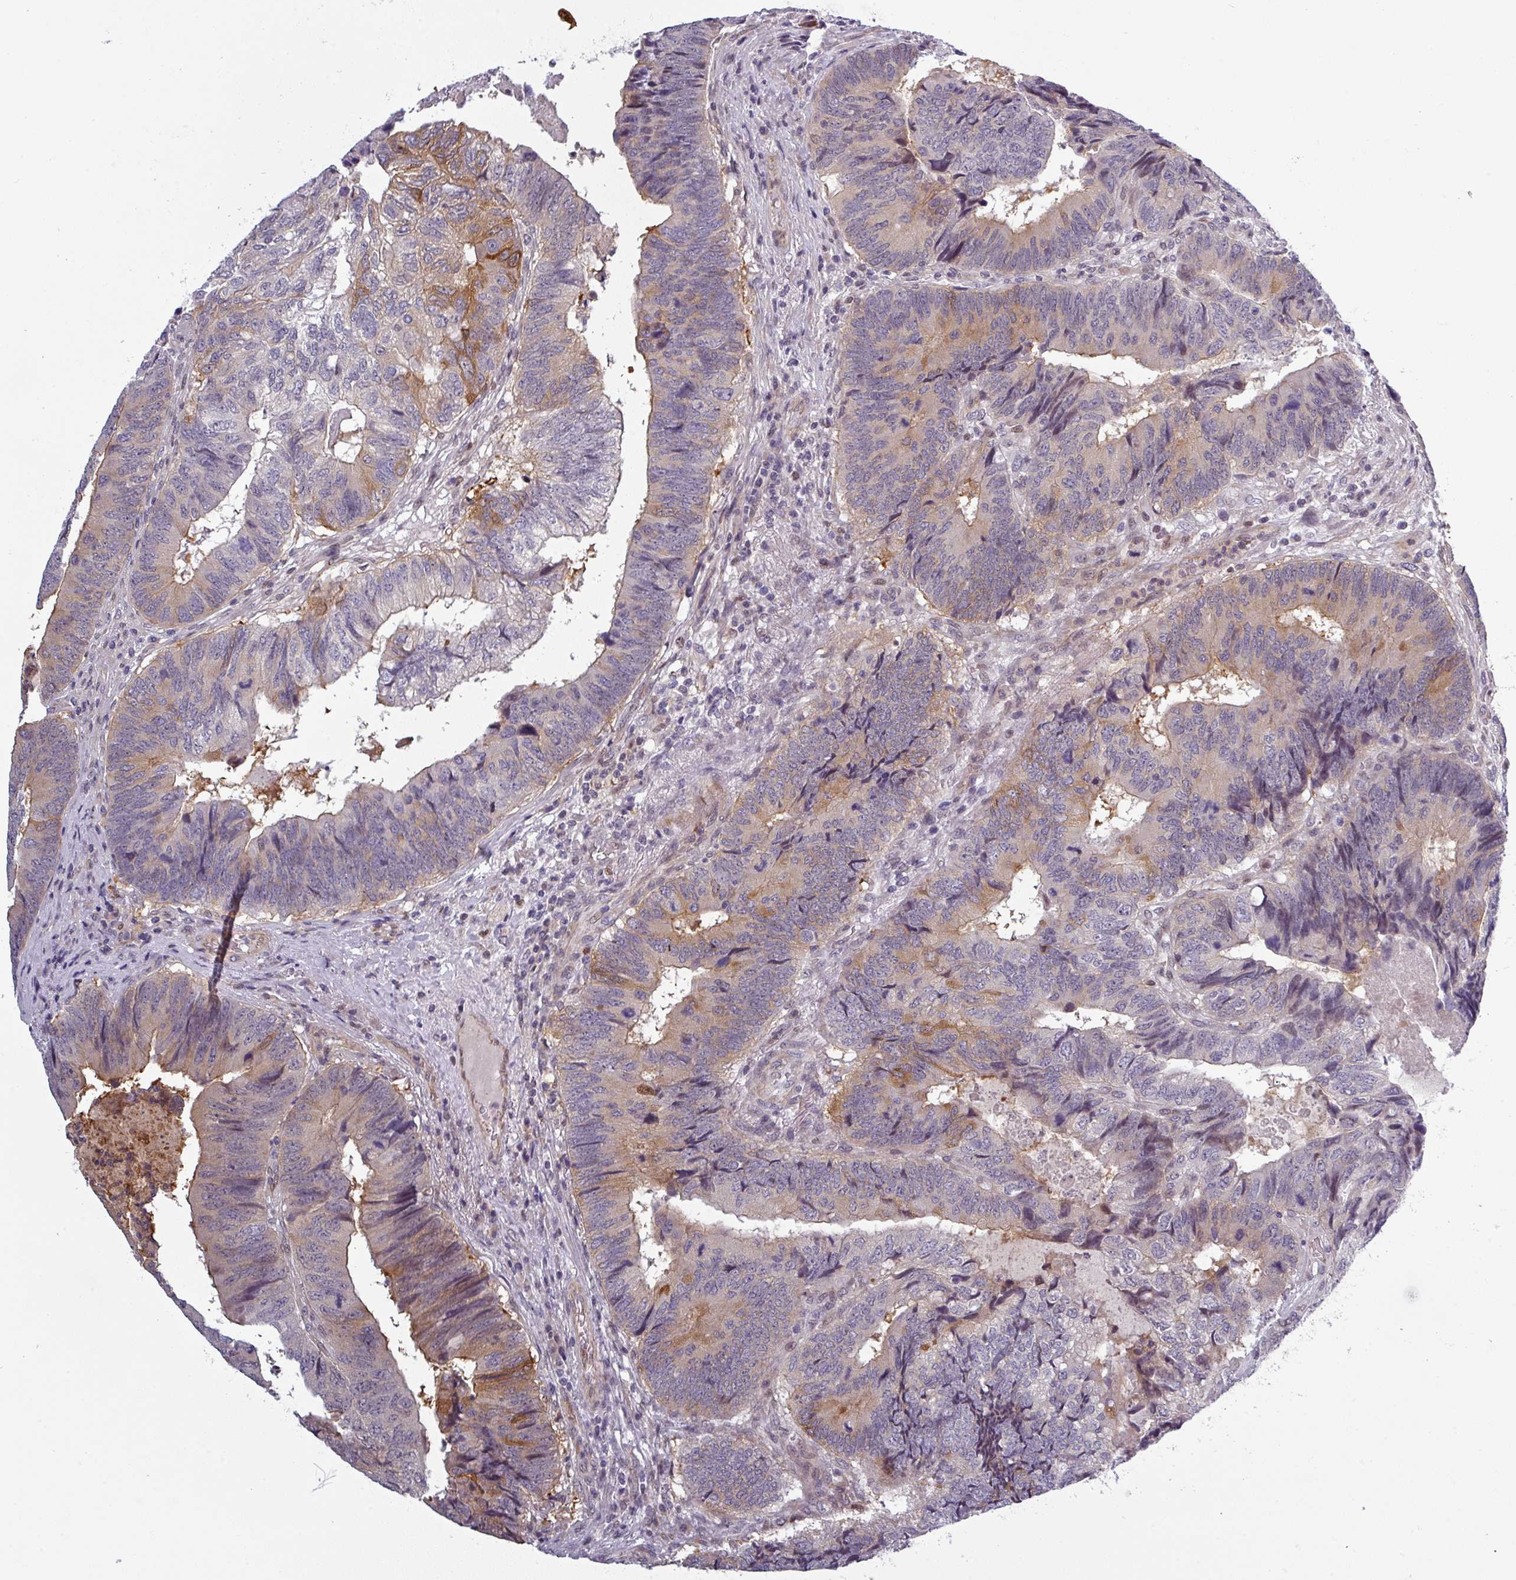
{"staining": {"intensity": "moderate", "quantity": "<25%", "location": "cytoplasmic/membranous"}, "tissue": "colorectal cancer", "cell_type": "Tumor cells", "image_type": "cancer", "snomed": [{"axis": "morphology", "description": "Adenocarcinoma, NOS"}, {"axis": "topography", "description": "Colon"}], "caption": "Immunohistochemistry (IHC) of human colorectal cancer reveals low levels of moderate cytoplasmic/membranous positivity in approximately <25% of tumor cells. Nuclei are stained in blue.", "gene": "PRAMEF12", "patient": {"sex": "female", "age": 67}}